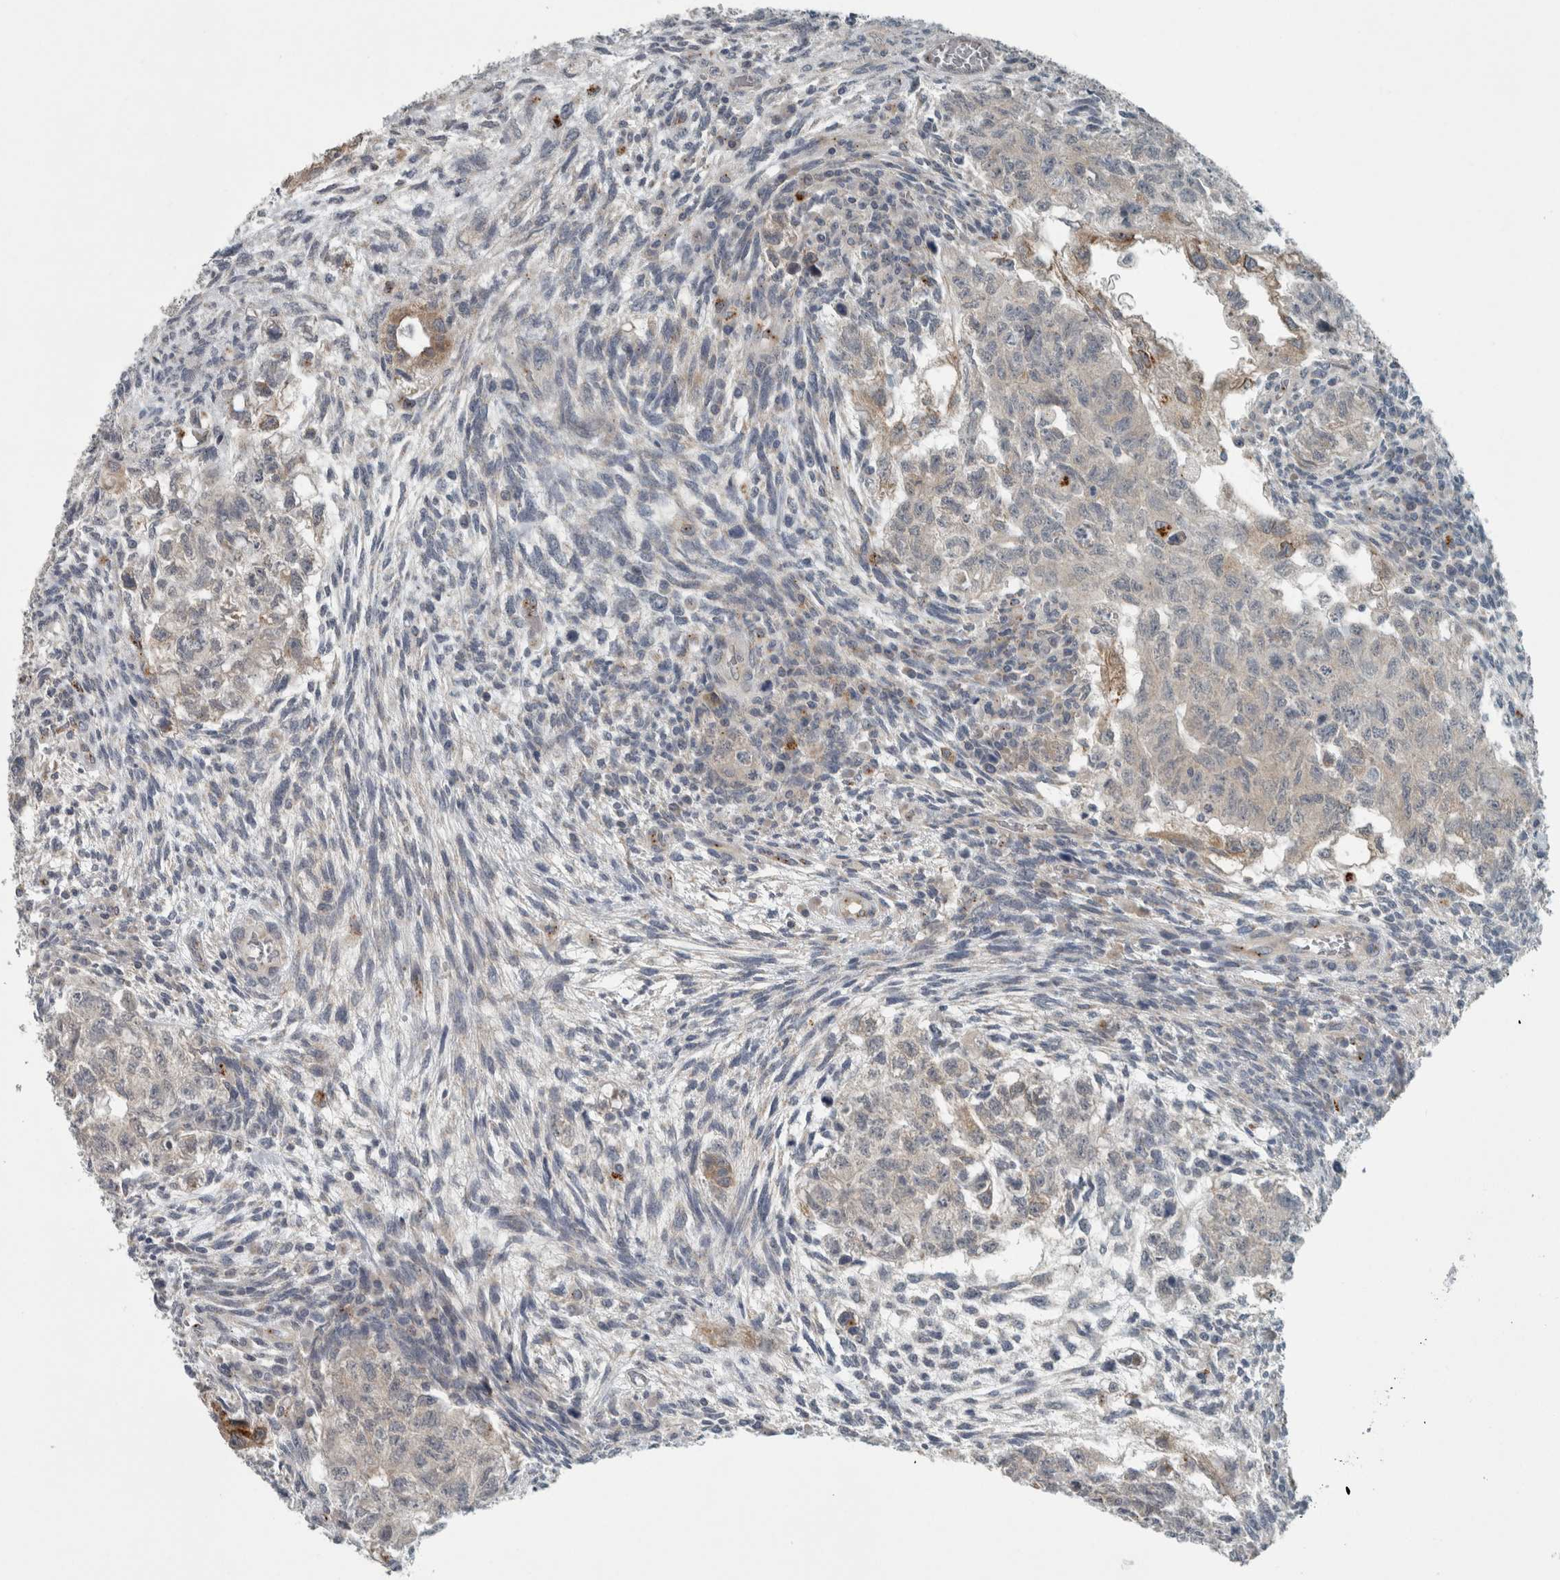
{"staining": {"intensity": "weak", "quantity": "<25%", "location": "cytoplasmic/membranous"}, "tissue": "testis cancer", "cell_type": "Tumor cells", "image_type": "cancer", "snomed": [{"axis": "morphology", "description": "Normal tissue, NOS"}, {"axis": "morphology", "description": "Carcinoma, Embryonal, NOS"}, {"axis": "topography", "description": "Testis"}], "caption": "An image of testis cancer (embryonal carcinoma) stained for a protein demonstrates no brown staining in tumor cells.", "gene": "KIF1C", "patient": {"sex": "male", "age": 36}}